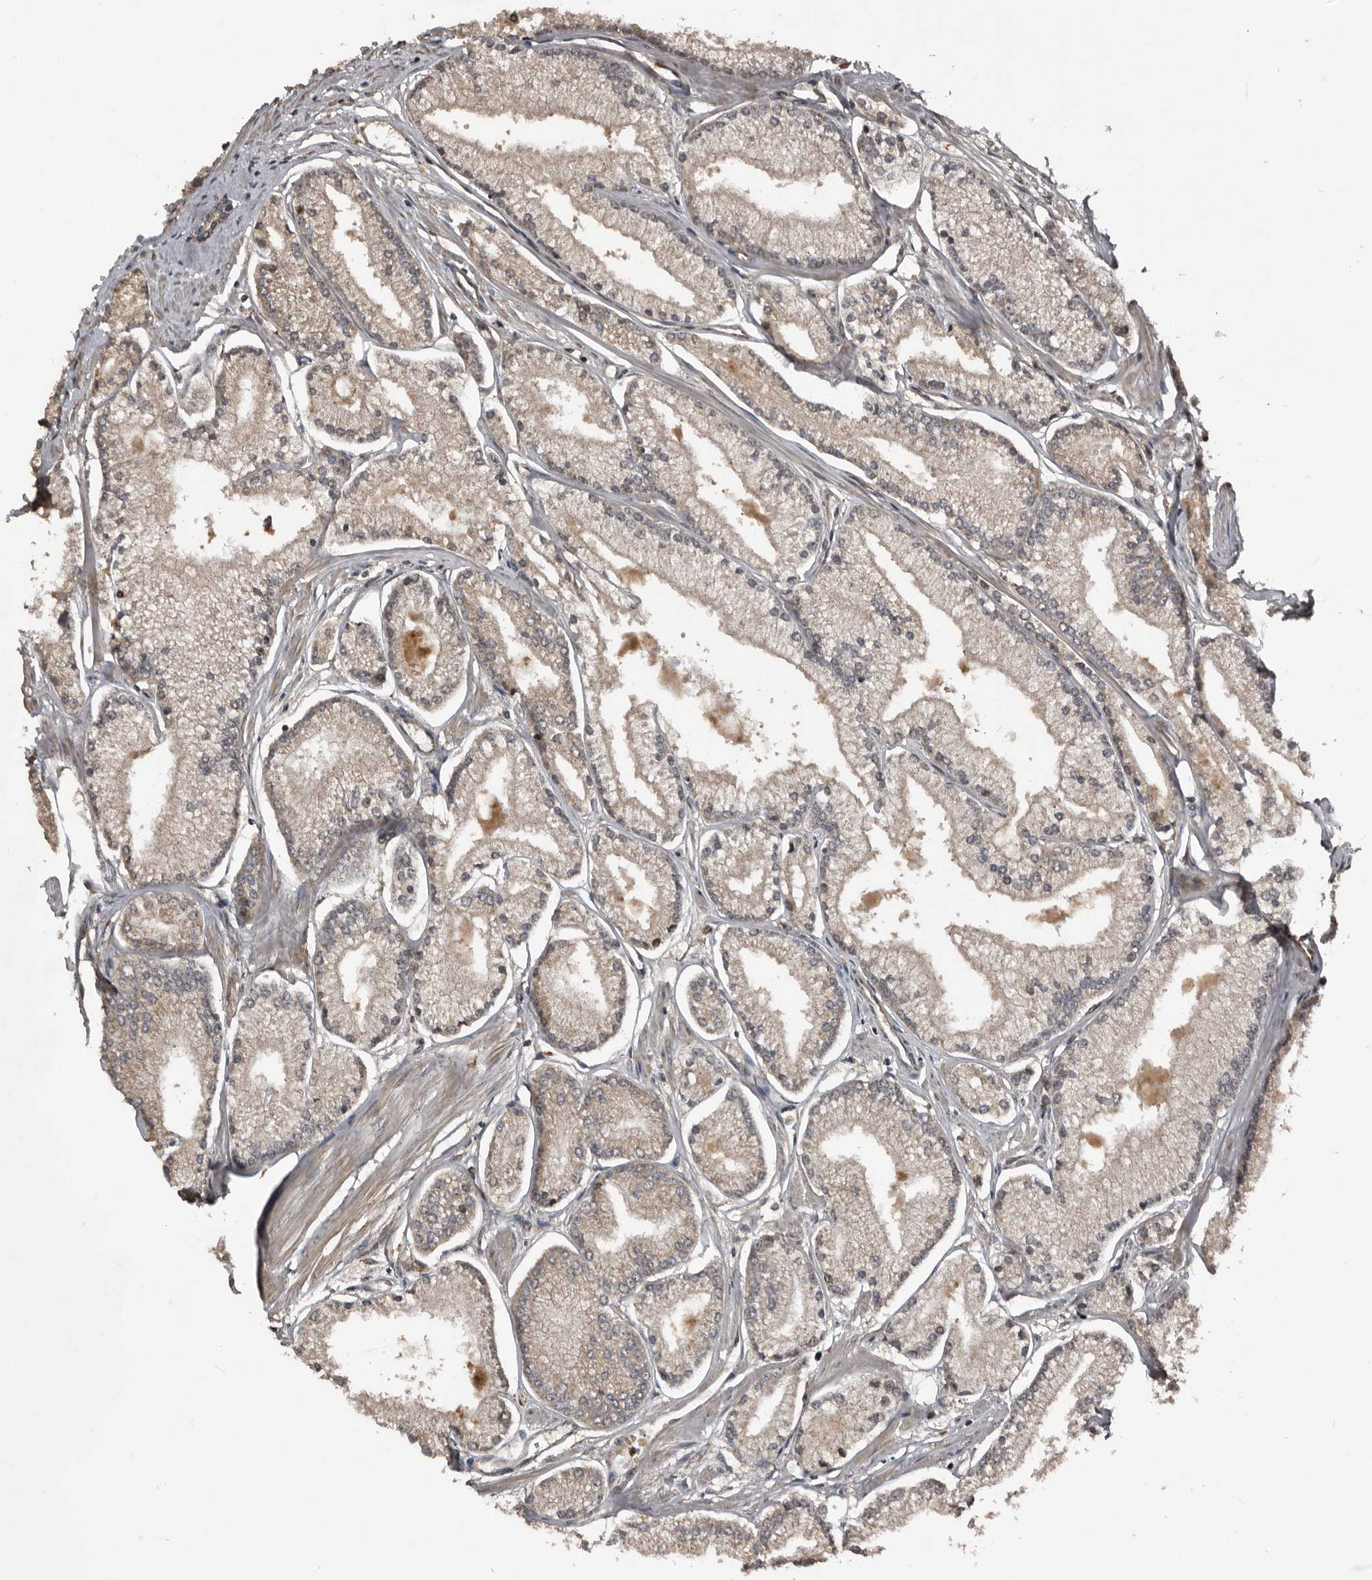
{"staining": {"intensity": "weak", "quantity": "<25%", "location": "cytoplasmic/membranous"}, "tissue": "prostate cancer", "cell_type": "Tumor cells", "image_type": "cancer", "snomed": [{"axis": "morphology", "description": "Adenocarcinoma, Low grade"}, {"axis": "topography", "description": "Prostate"}], "caption": "Tumor cells show no significant staining in prostate cancer.", "gene": "SERTAD4", "patient": {"sex": "male", "age": 52}}